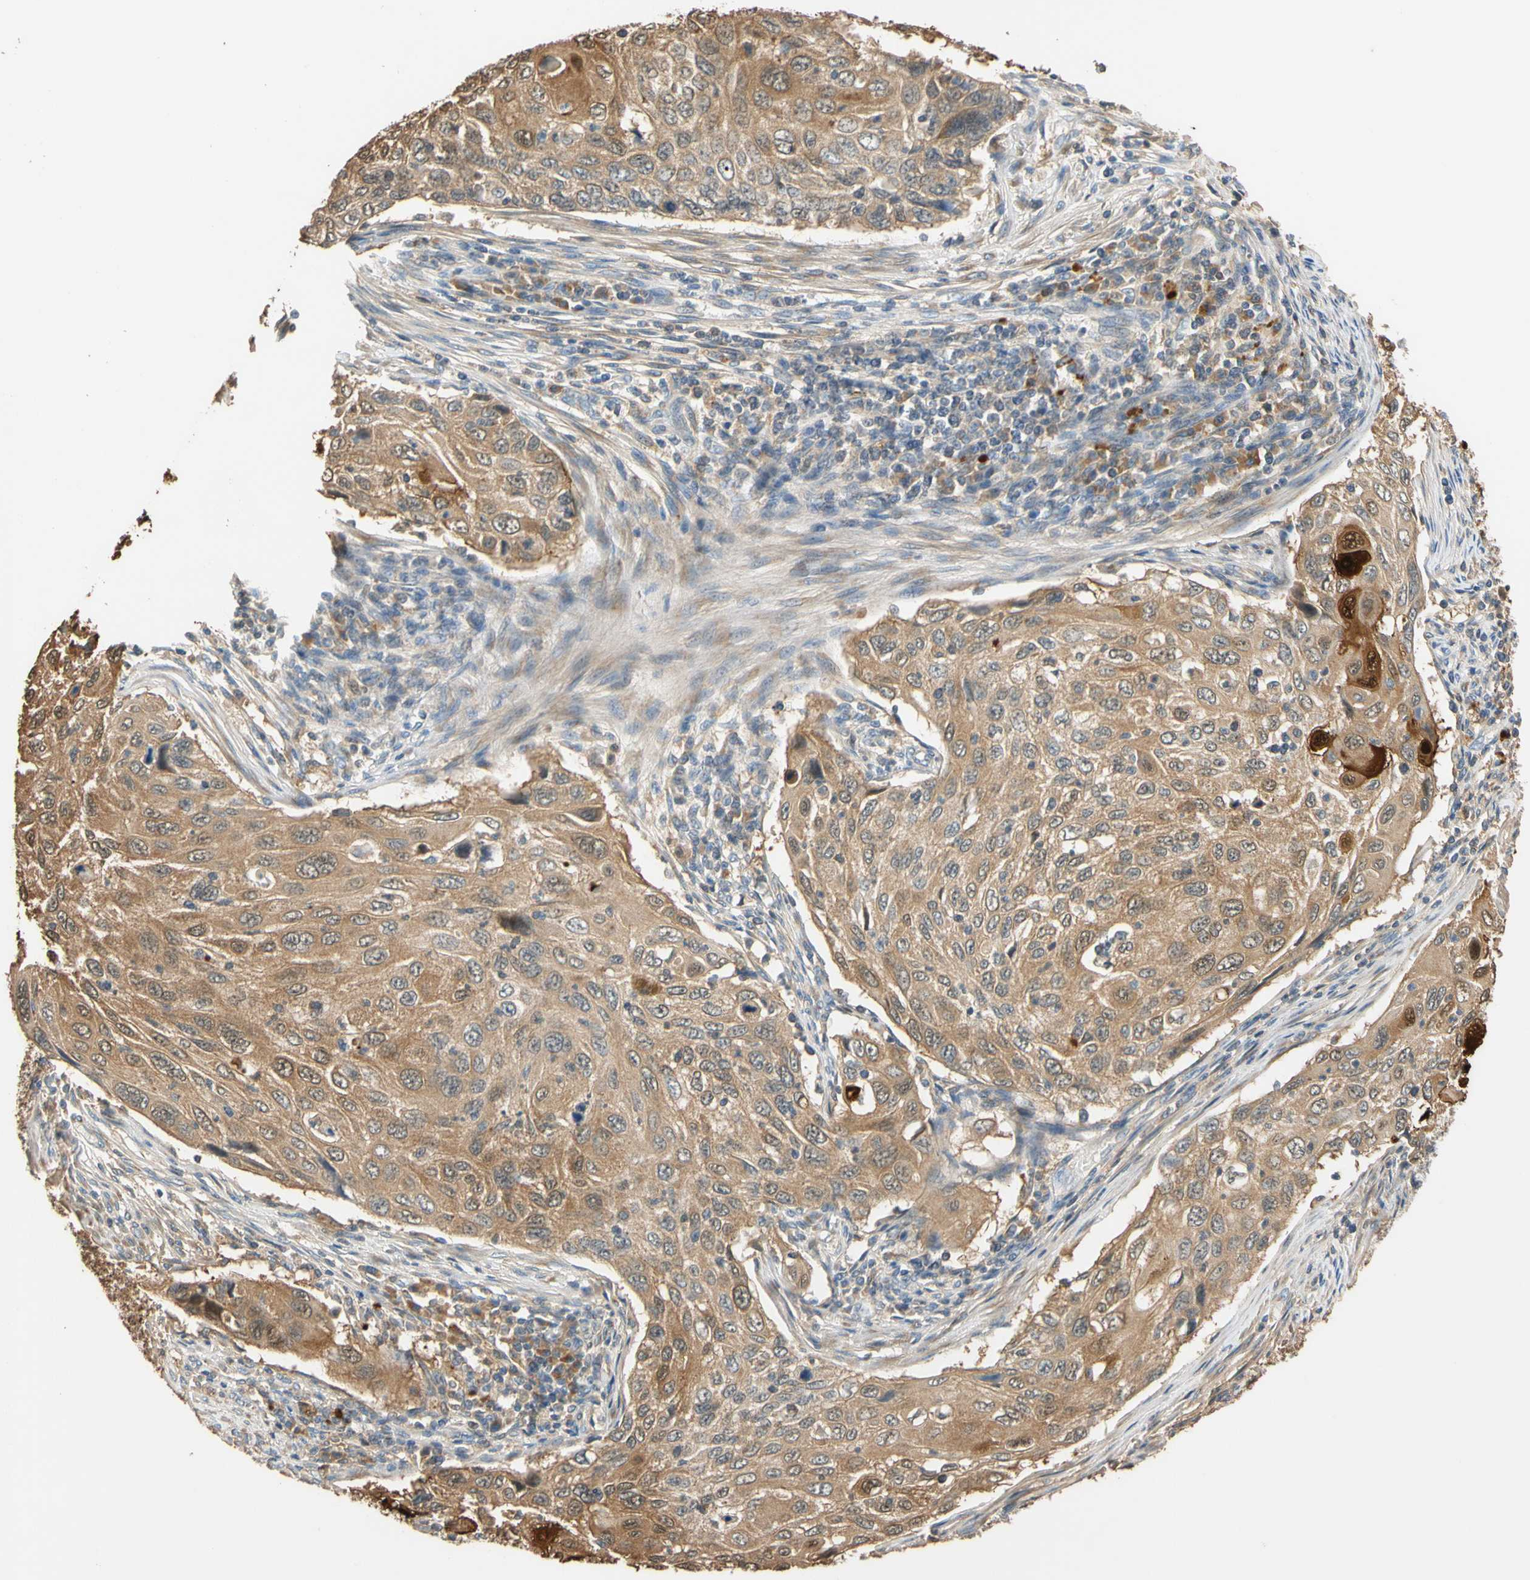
{"staining": {"intensity": "moderate", "quantity": ">75%", "location": "cytoplasmic/membranous"}, "tissue": "cervical cancer", "cell_type": "Tumor cells", "image_type": "cancer", "snomed": [{"axis": "morphology", "description": "Squamous cell carcinoma, NOS"}, {"axis": "topography", "description": "Cervix"}], "caption": "The immunohistochemical stain shows moderate cytoplasmic/membranous positivity in tumor cells of cervical cancer (squamous cell carcinoma) tissue.", "gene": "GPSM2", "patient": {"sex": "female", "age": 70}}